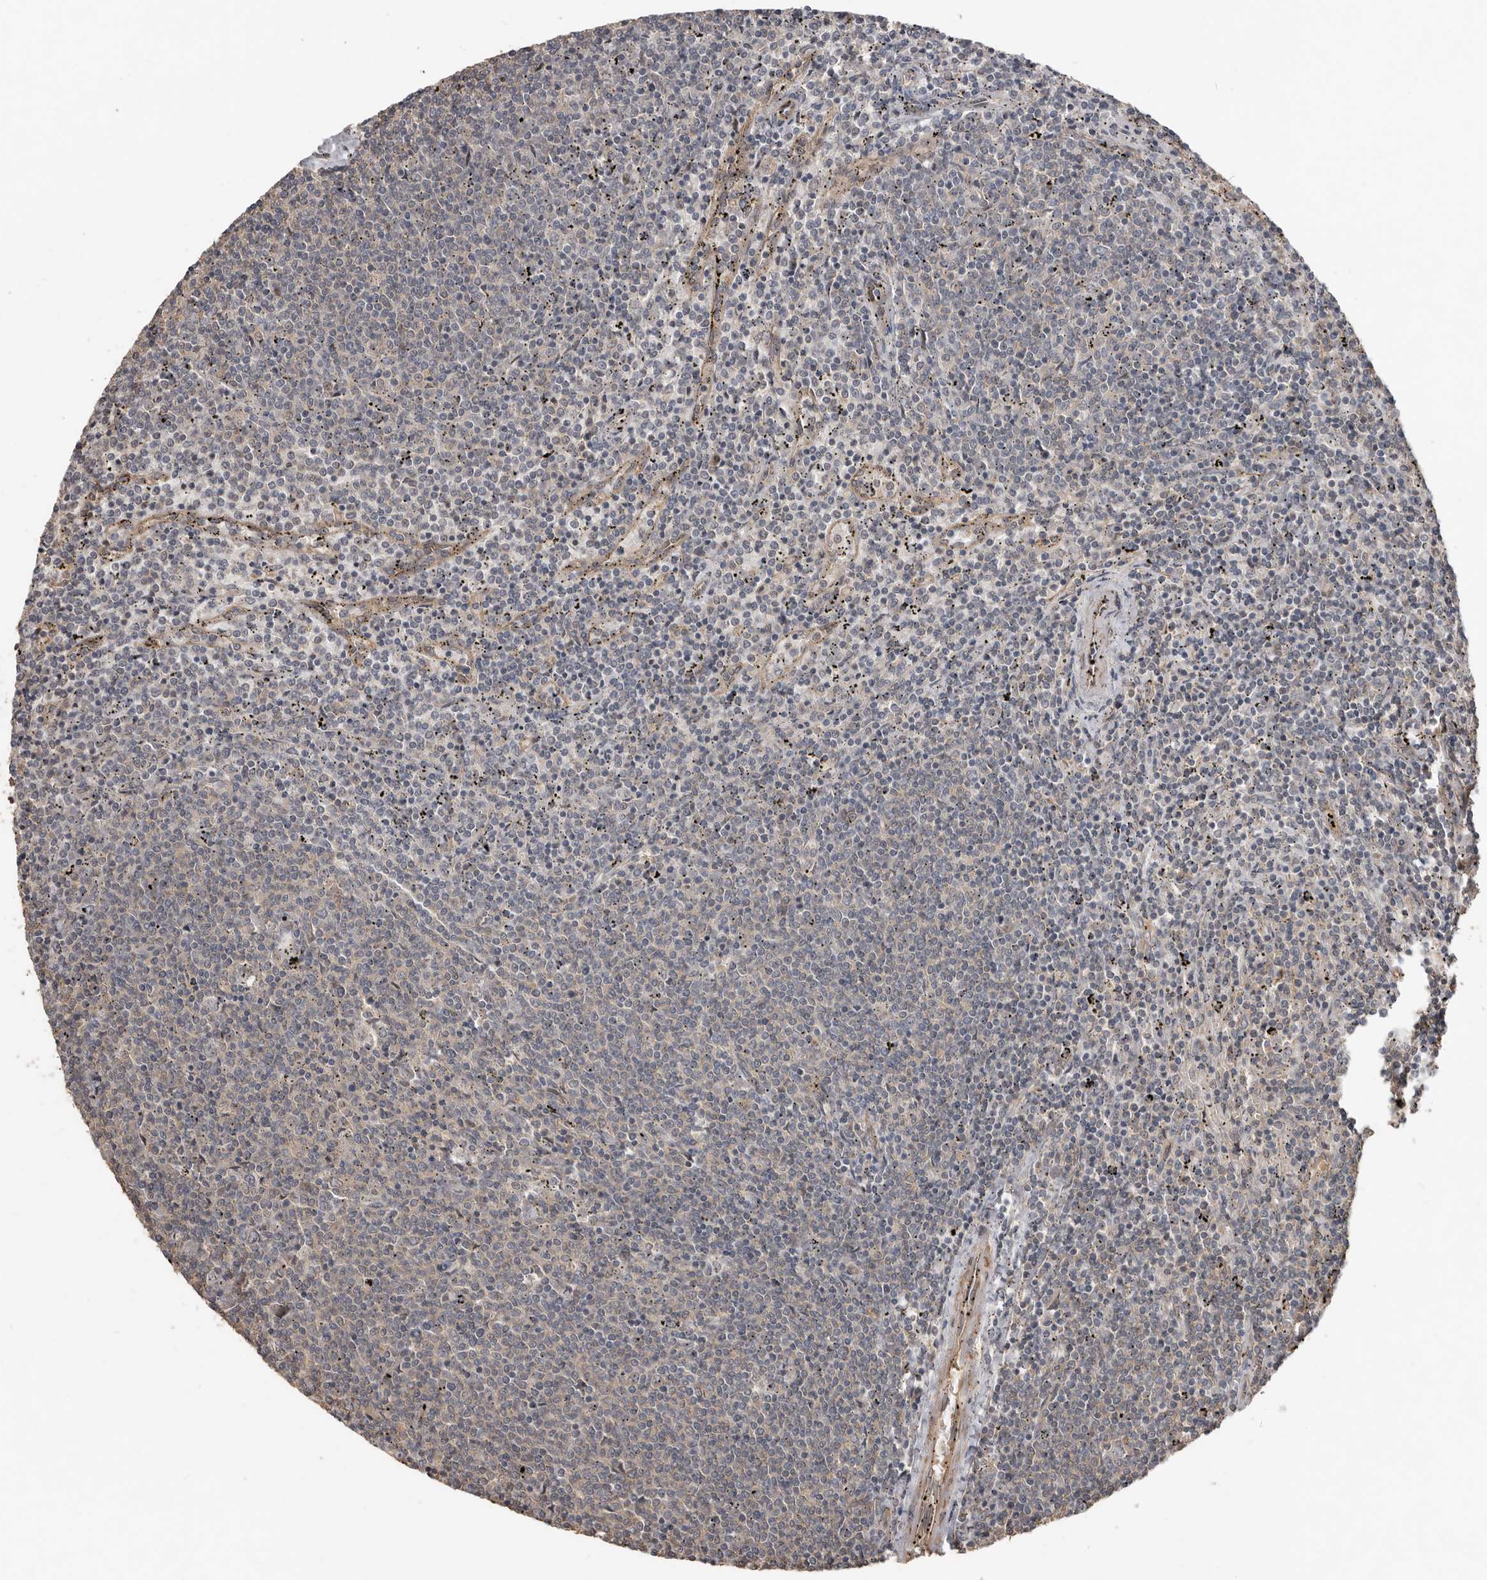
{"staining": {"intensity": "negative", "quantity": "none", "location": "none"}, "tissue": "lymphoma", "cell_type": "Tumor cells", "image_type": "cancer", "snomed": [{"axis": "morphology", "description": "Malignant lymphoma, non-Hodgkin's type, Low grade"}, {"axis": "topography", "description": "Spleen"}], "caption": "DAB immunohistochemical staining of human low-grade malignant lymphoma, non-Hodgkin's type exhibits no significant expression in tumor cells.", "gene": "BAMBI", "patient": {"sex": "female", "age": 50}}